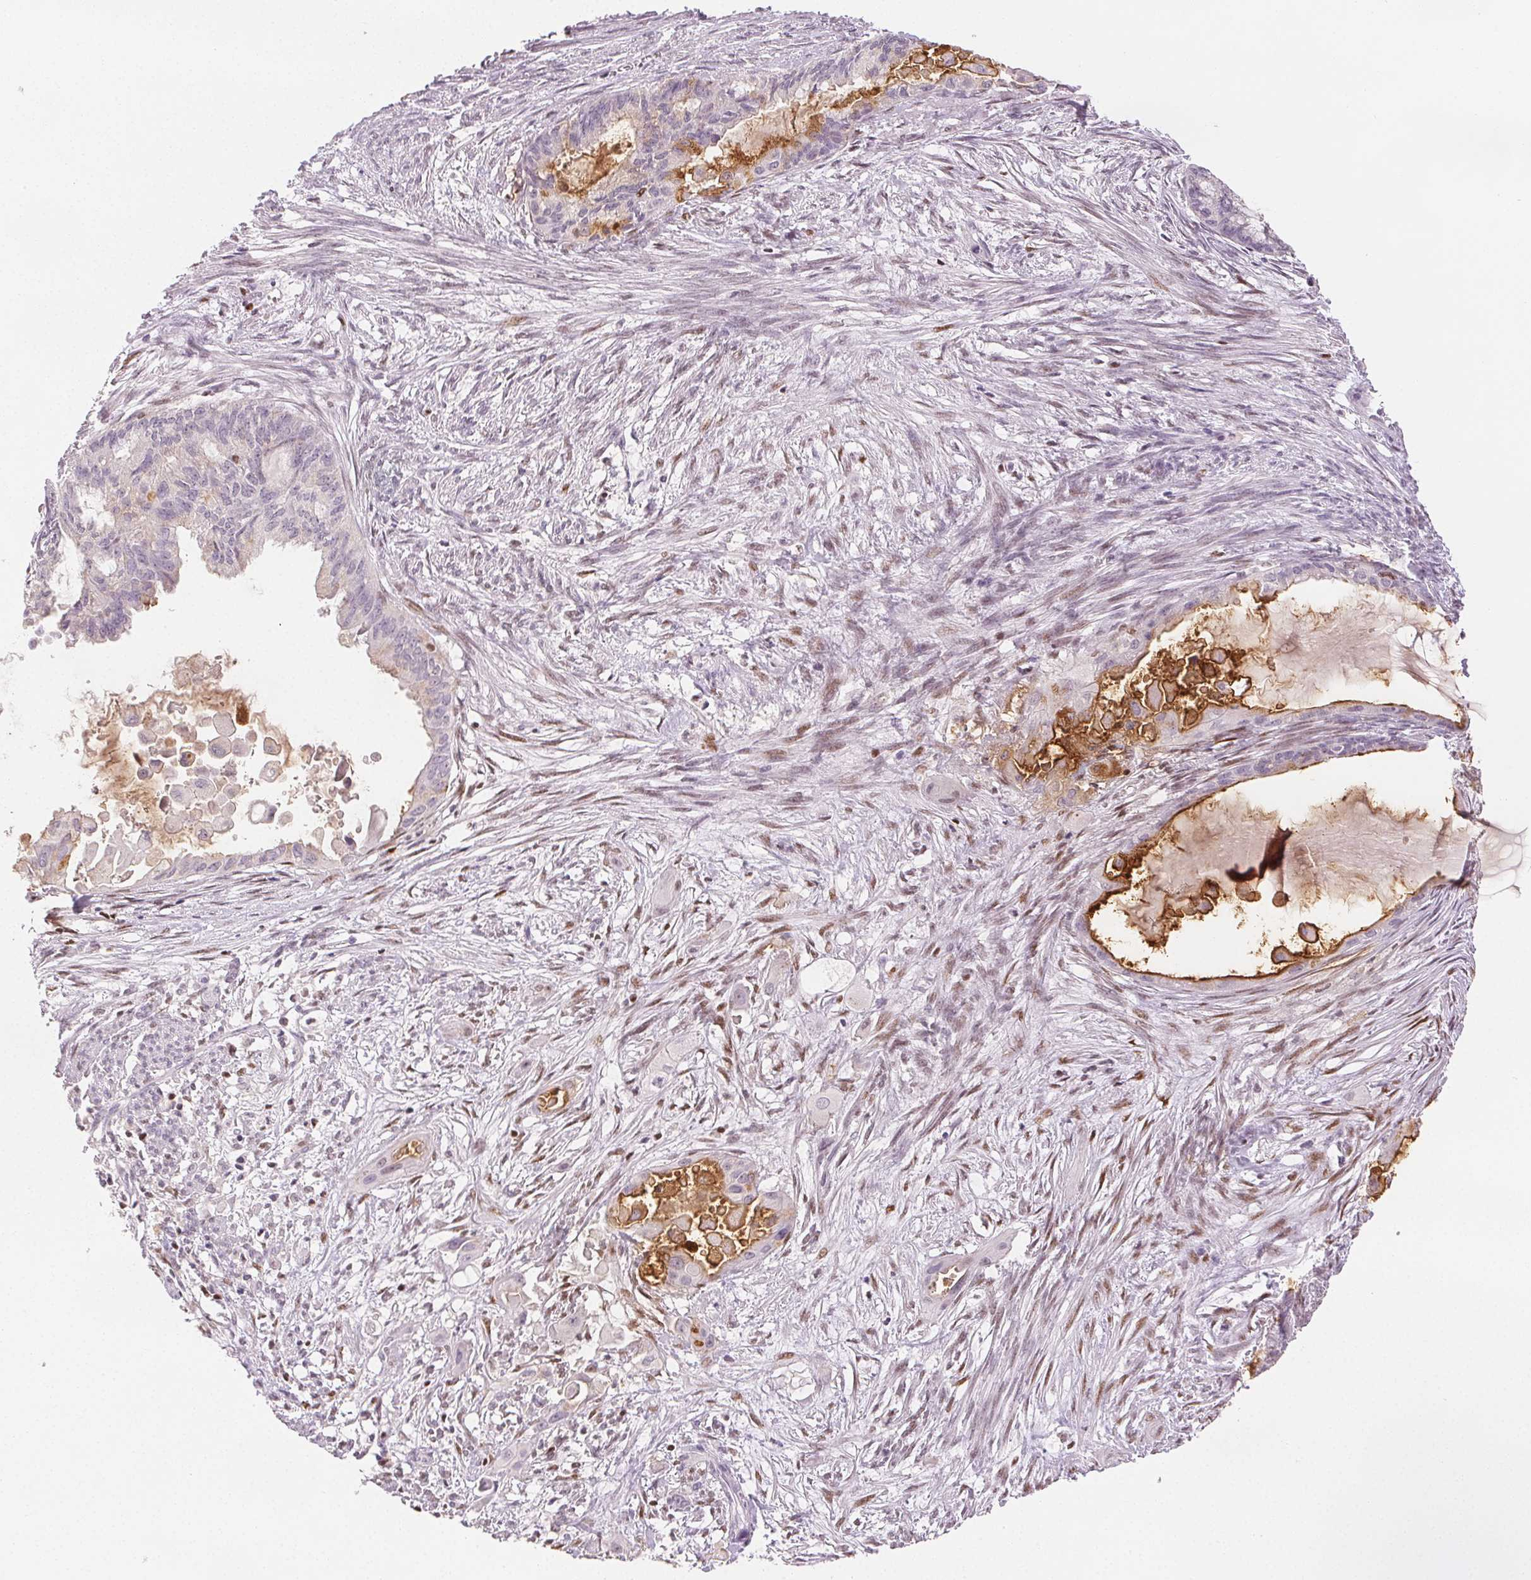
{"staining": {"intensity": "strong", "quantity": "<25%", "location": "cytoplasmic/membranous"}, "tissue": "endometrial cancer", "cell_type": "Tumor cells", "image_type": "cancer", "snomed": [{"axis": "morphology", "description": "Adenocarcinoma, NOS"}, {"axis": "topography", "description": "Endometrium"}], "caption": "Protein analysis of adenocarcinoma (endometrial) tissue exhibits strong cytoplasmic/membranous expression in approximately <25% of tumor cells.", "gene": "RUNX2", "patient": {"sex": "female", "age": 86}}